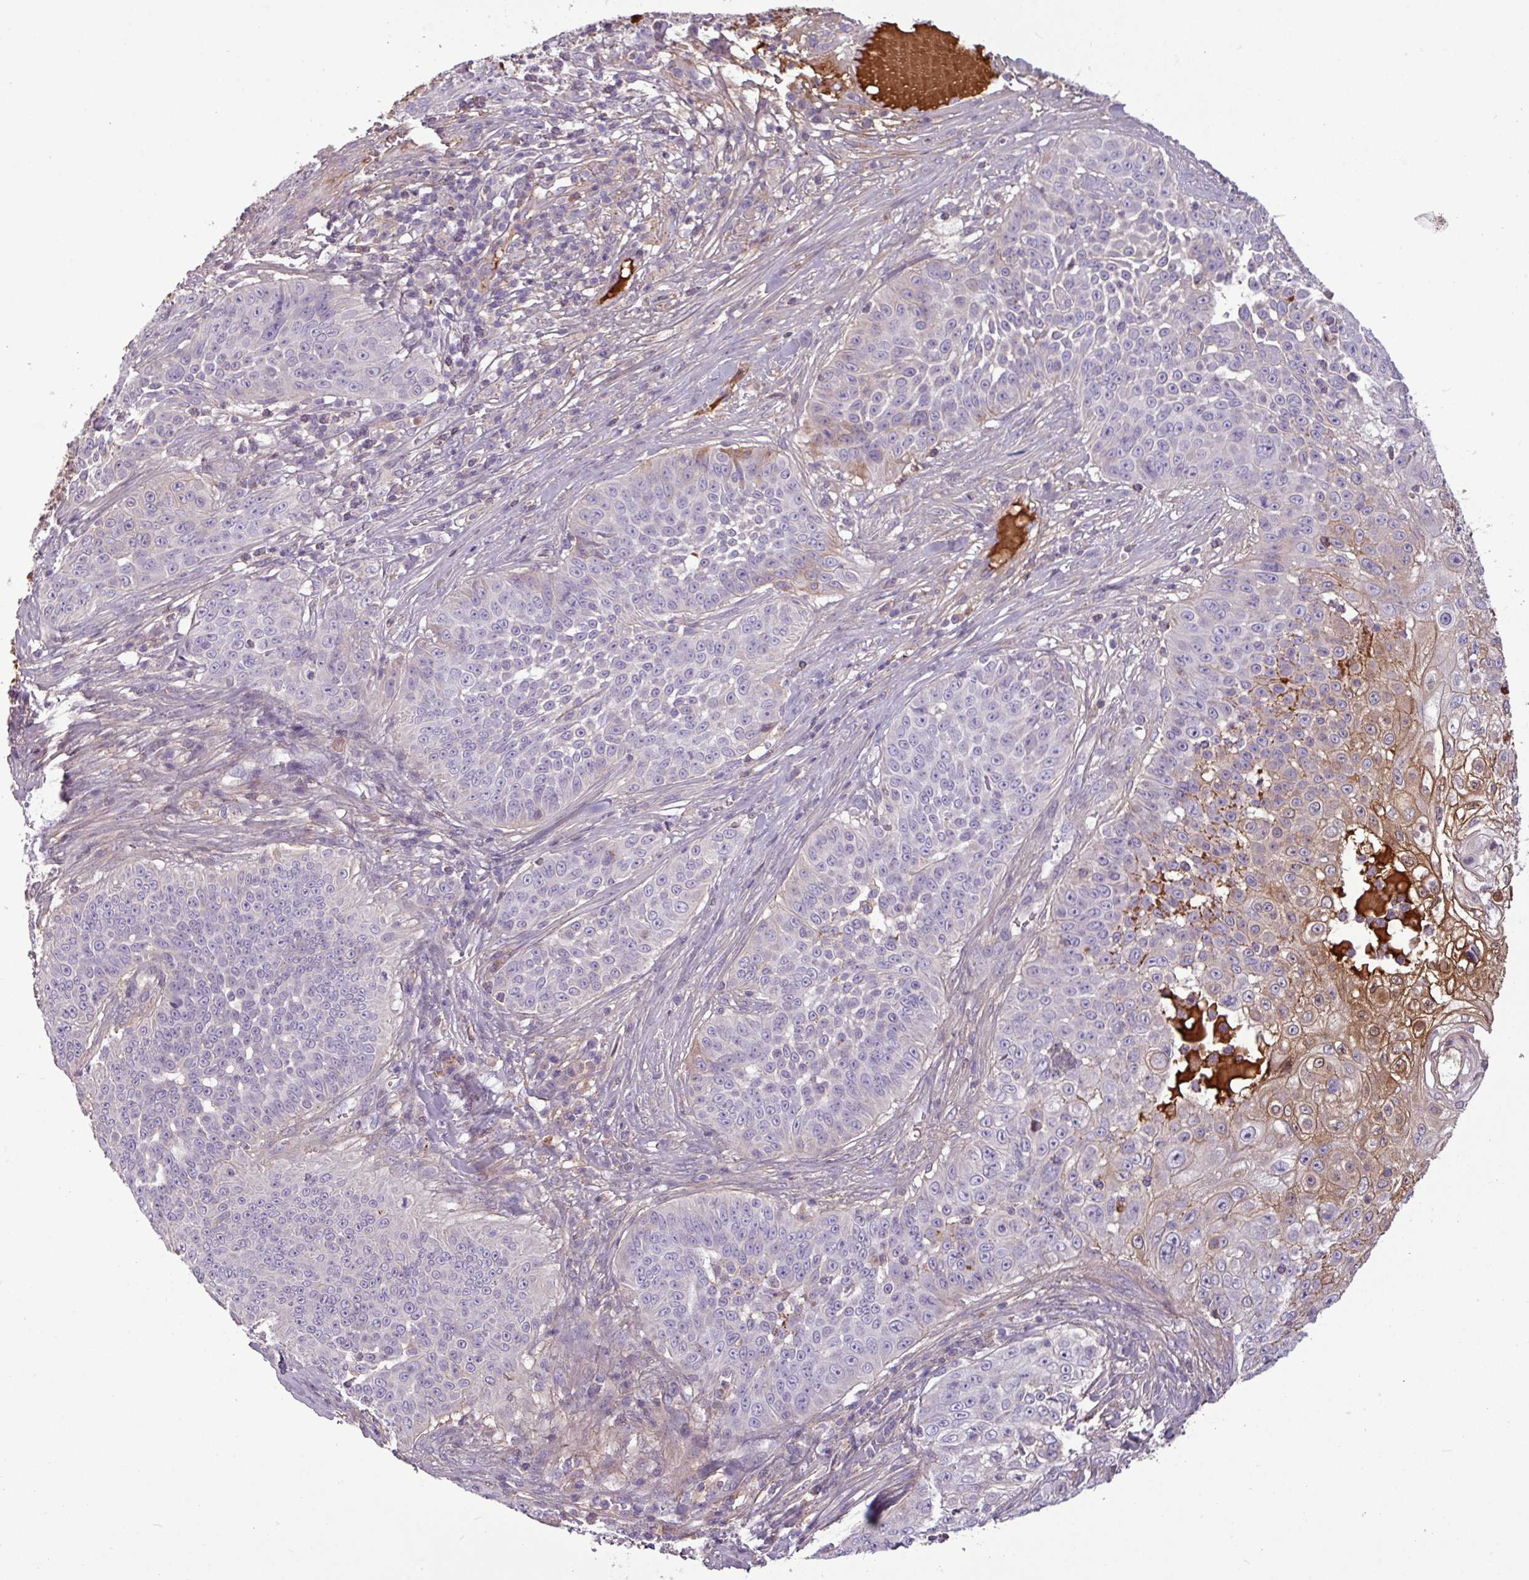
{"staining": {"intensity": "moderate", "quantity": "<25%", "location": "cytoplasmic/membranous"}, "tissue": "skin cancer", "cell_type": "Tumor cells", "image_type": "cancer", "snomed": [{"axis": "morphology", "description": "Squamous cell carcinoma, NOS"}, {"axis": "topography", "description": "Skin"}], "caption": "About <25% of tumor cells in human skin cancer demonstrate moderate cytoplasmic/membranous protein expression as visualized by brown immunohistochemical staining.", "gene": "C4B", "patient": {"sex": "male", "age": 24}}